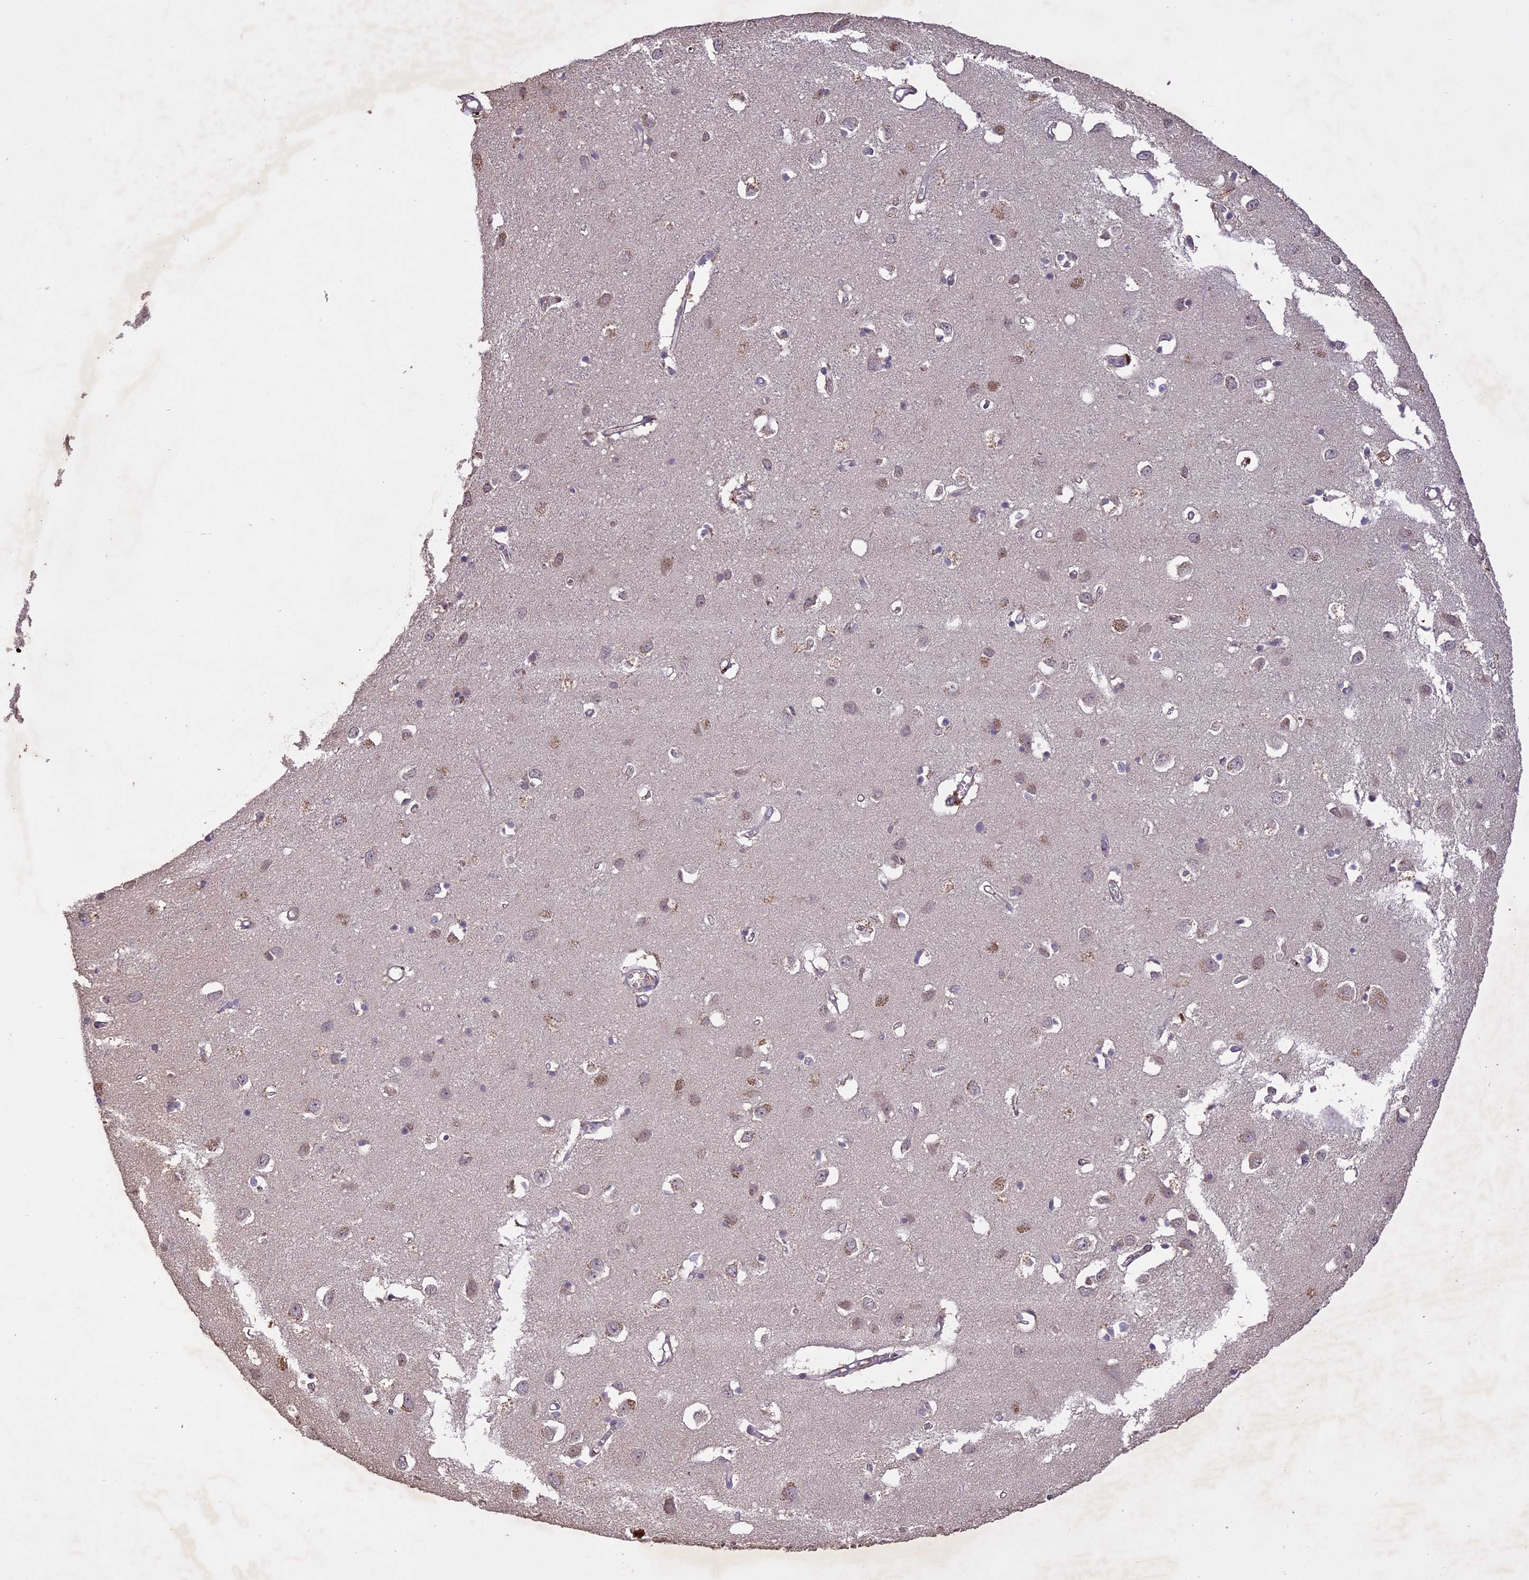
{"staining": {"intensity": "weak", "quantity": "<25%", "location": "cytoplasmic/membranous"}, "tissue": "cerebral cortex", "cell_type": "Endothelial cells", "image_type": "normal", "snomed": [{"axis": "morphology", "description": "Normal tissue, NOS"}, {"axis": "topography", "description": "Cerebral cortex"}], "caption": "Immunohistochemical staining of unremarkable cerebral cortex shows no significant expression in endothelial cells.", "gene": "TIGD7", "patient": {"sex": "female", "age": 64}}